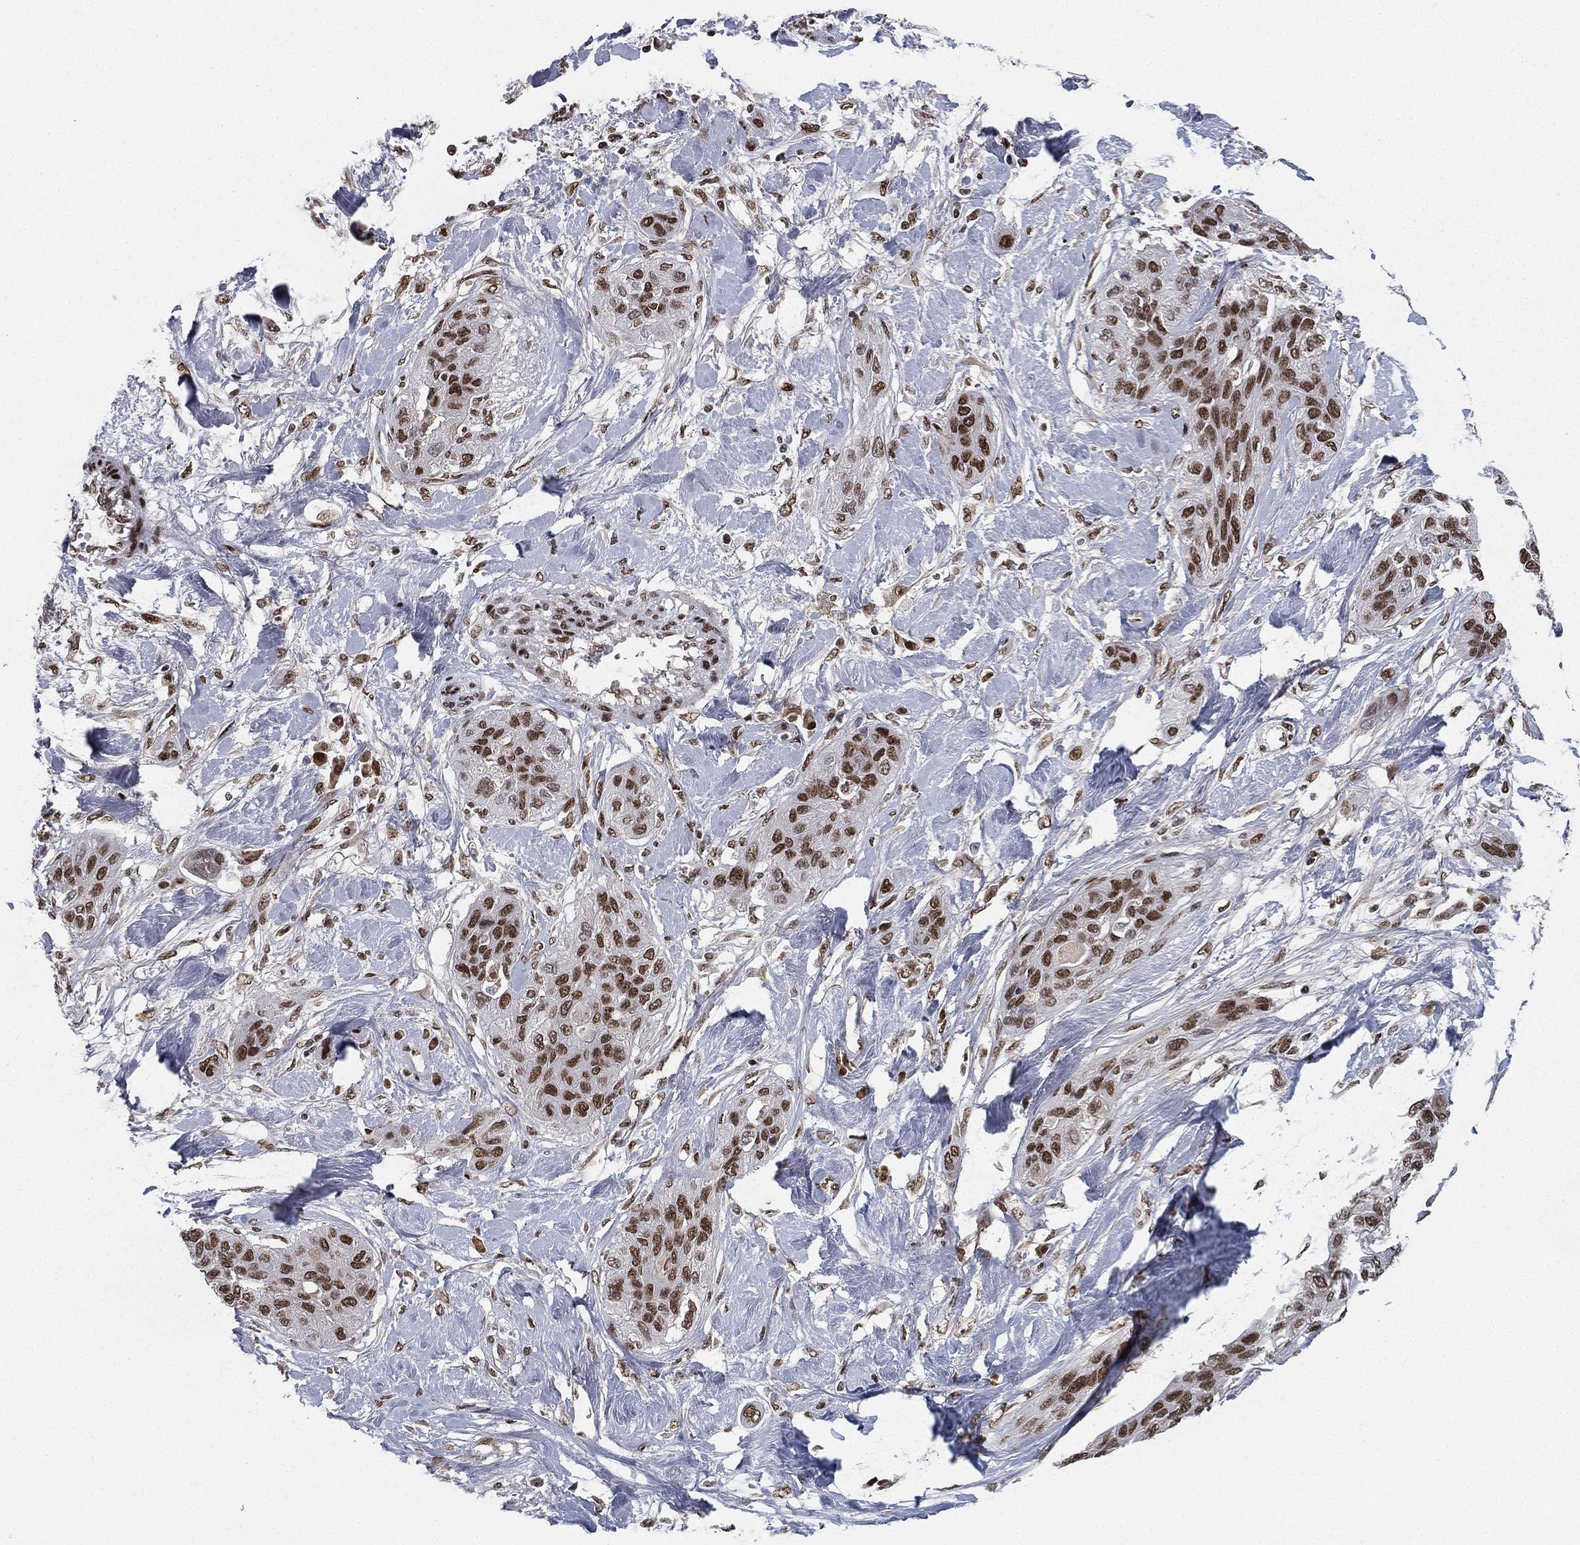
{"staining": {"intensity": "strong", "quantity": ">75%", "location": "nuclear"}, "tissue": "lung cancer", "cell_type": "Tumor cells", "image_type": "cancer", "snomed": [{"axis": "morphology", "description": "Squamous cell carcinoma, NOS"}, {"axis": "topography", "description": "Lung"}], "caption": "The image shows immunohistochemical staining of lung cancer. There is strong nuclear expression is appreciated in approximately >75% of tumor cells.", "gene": "RTF1", "patient": {"sex": "female", "age": 70}}